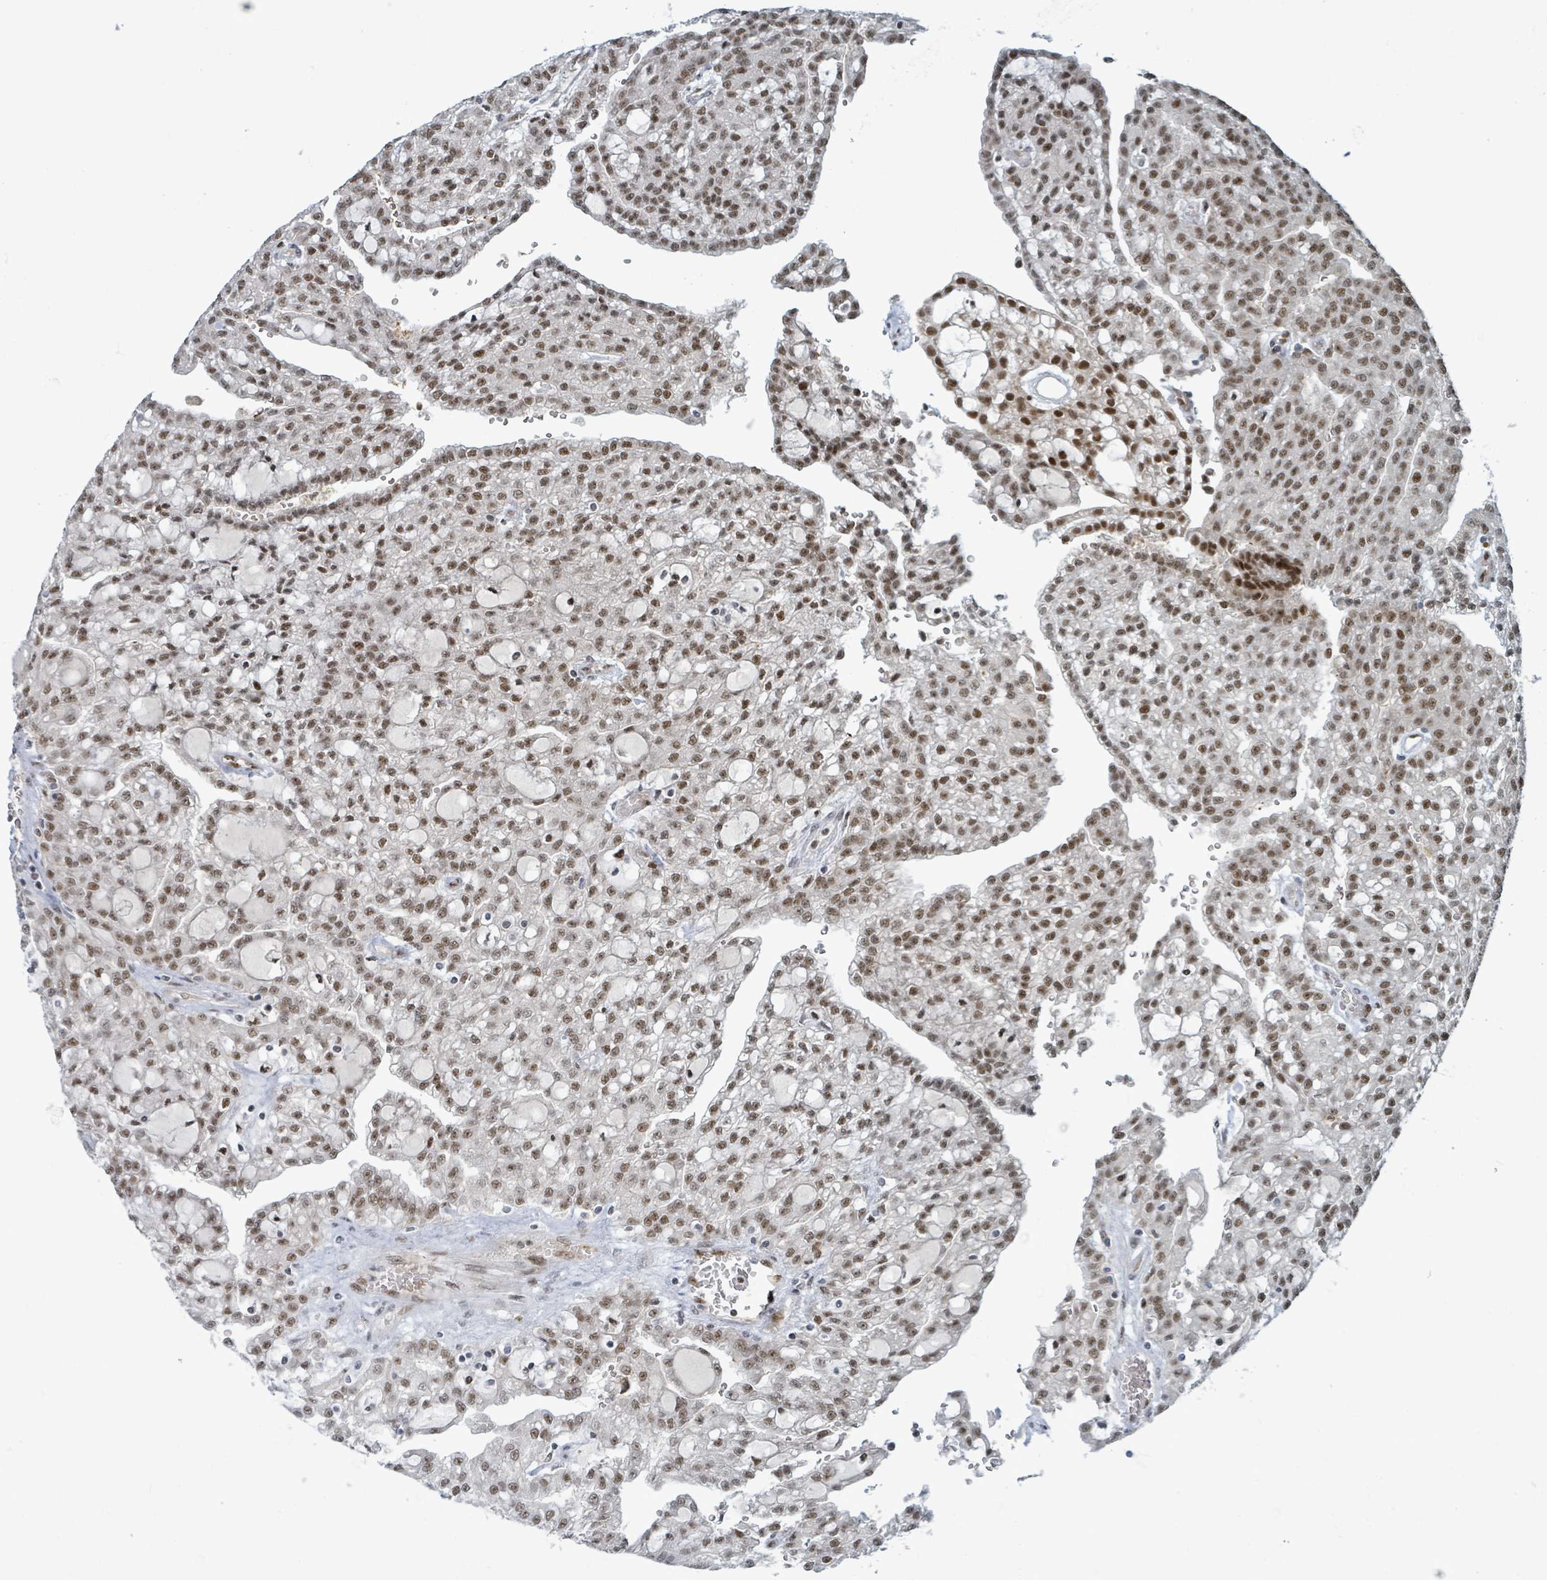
{"staining": {"intensity": "strong", "quantity": "25%-75%", "location": "nuclear"}, "tissue": "renal cancer", "cell_type": "Tumor cells", "image_type": "cancer", "snomed": [{"axis": "morphology", "description": "Adenocarcinoma, NOS"}, {"axis": "topography", "description": "Kidney"}], "caption": "Renal cancer stained with a protein marker exhibits strong staining in tumor cells.", "gene": "KLF3", "patient": {"sex": "male", "age": 63}}